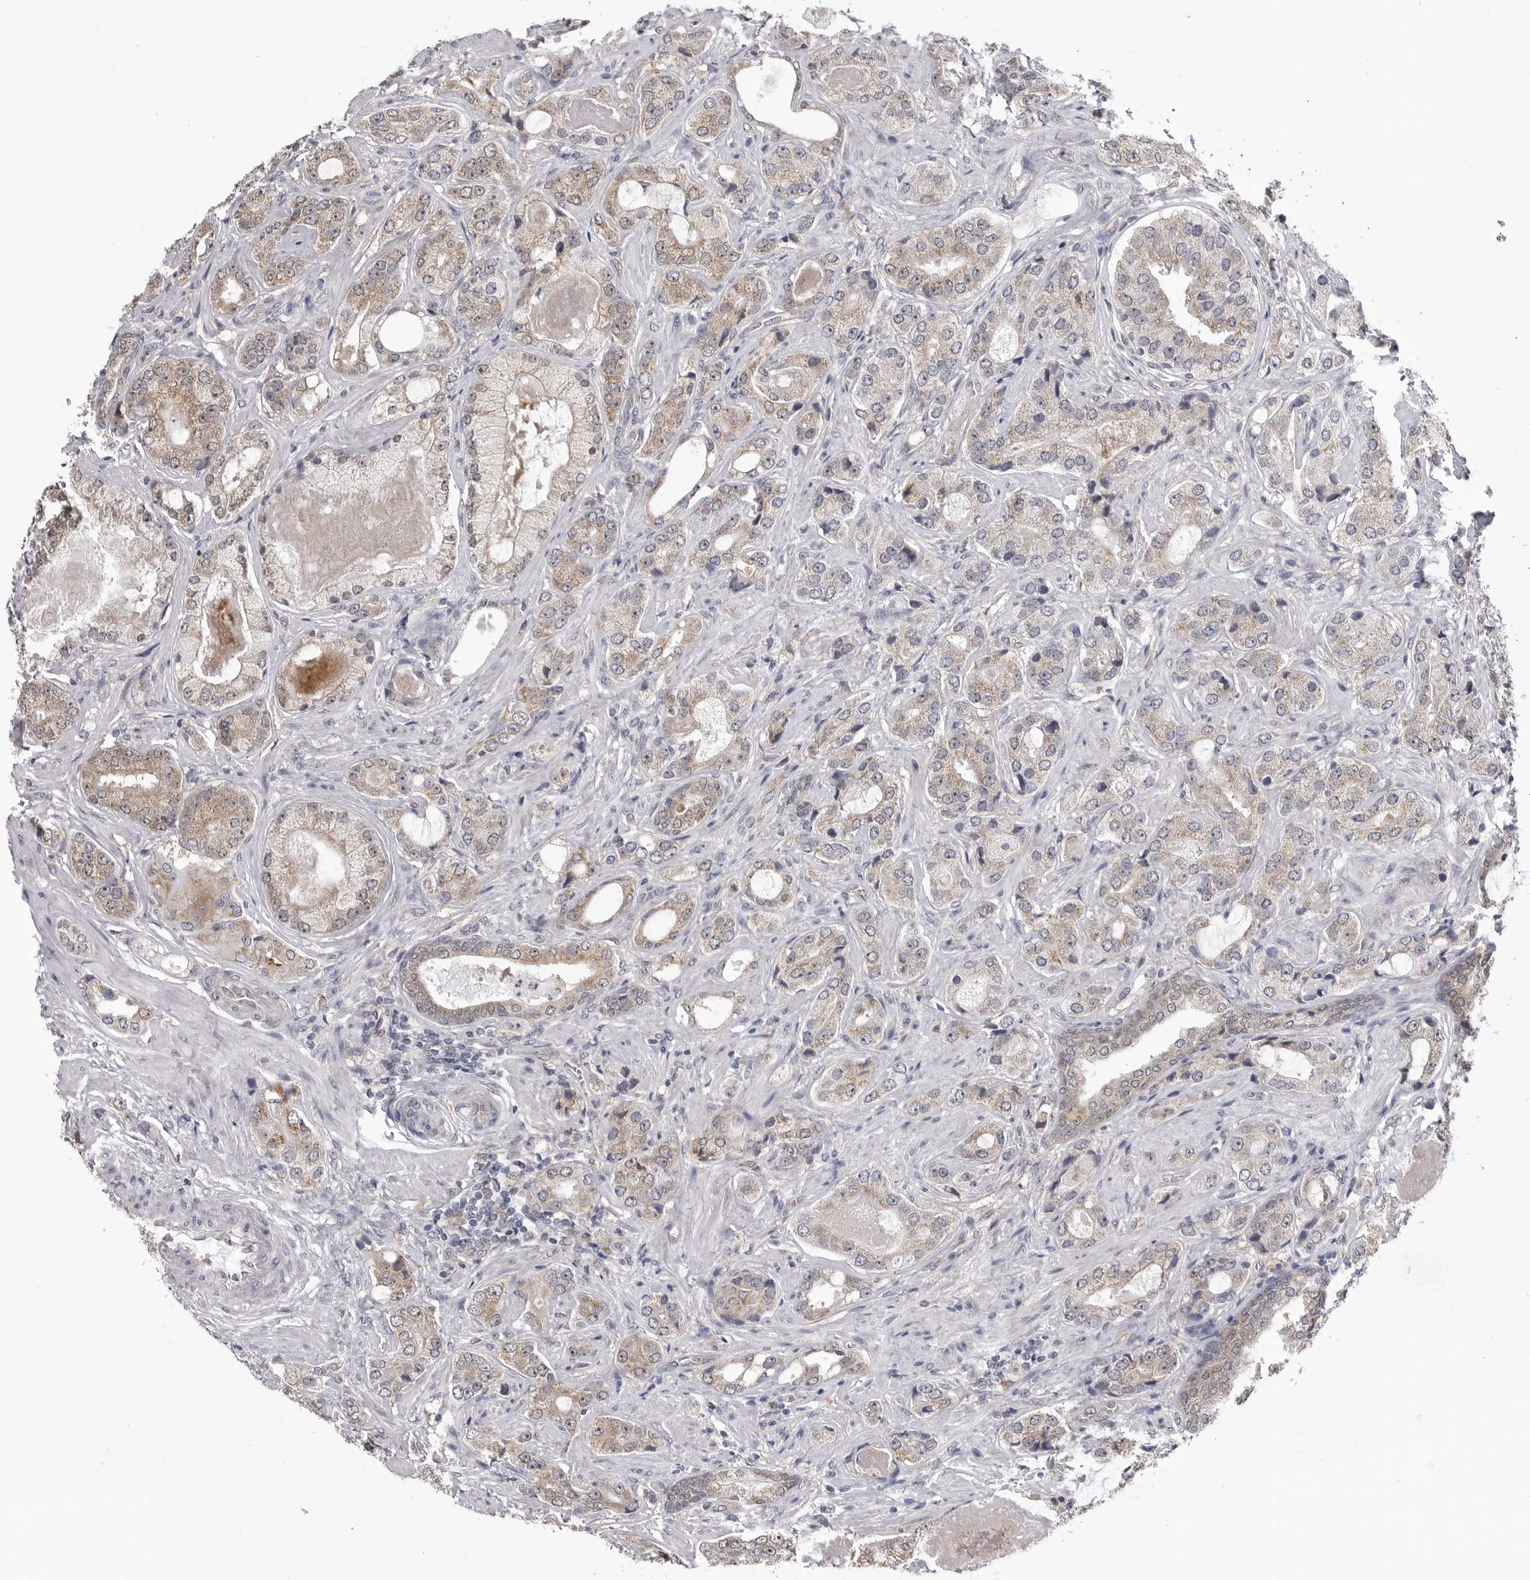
{"staining": {"intensity": "weak", "quantity": ">75%", "location": "cytoplasmic/membranous"}, "tissue": "prostate cancer", "cell_type": "Tumor cells", "image_type": "cancer", "snomed": [{"axis": "morphology", "description": "Normal tissue, NOS"}, {"axis": "morphology", "description": "Adenocarcinoma, High grade"}, {"axis": "topography", "description": "Prostate"}, {"axis": "topography", "description": "Peripheral nerve tissue"}], "caption": "Immunohistochemistry (IHC) histopathology image of neoplastic tissue: high-grade adenocarcinoma (prostate) stained using IHC demonstrates low levels of weak protein expression localized specifically in the cytoplasmic/membranous of tumor cells, appearing as a cytoplasmic/membranous brown color.", "gene": "FH", "patient": {"sex": "male", "age": 59}}